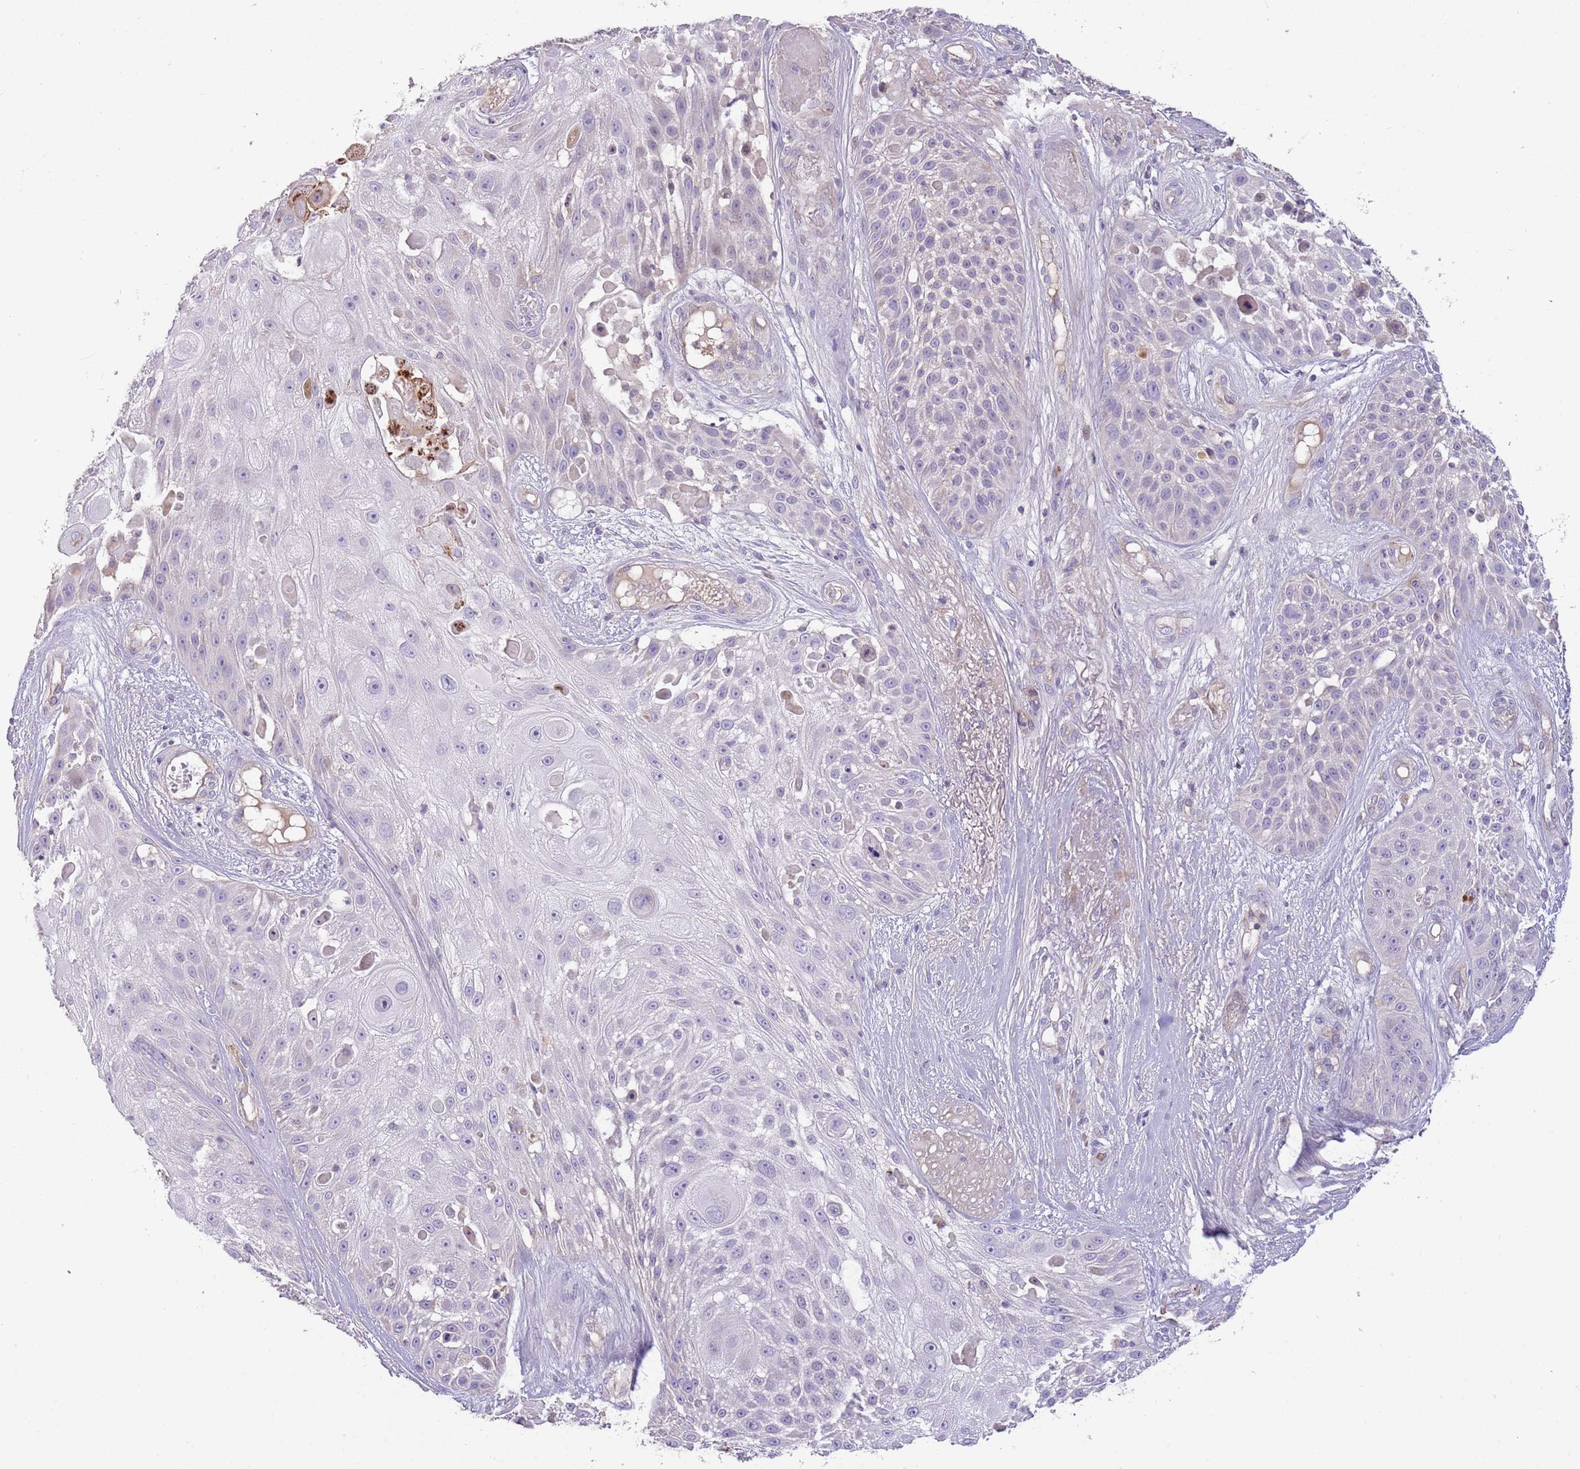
{"staining": {"intensity": "negative", "quantity": "none", "location": "none"}, "tissue": "skin cancer", "cell_type": "Tumor cells", "image_type": "cancer", "snomed": [{"axis": "morphology", "description": "Squamous cell carcinoma, NOS"}, {"axis": "topography", "description": "Skin"}], "caption": "Image shows no protein positivity in tumor cells of skin squamous cell carcinoma tissue.", "gene": "SFTPA1", "patient": {"sex": "female", "age": 86}}